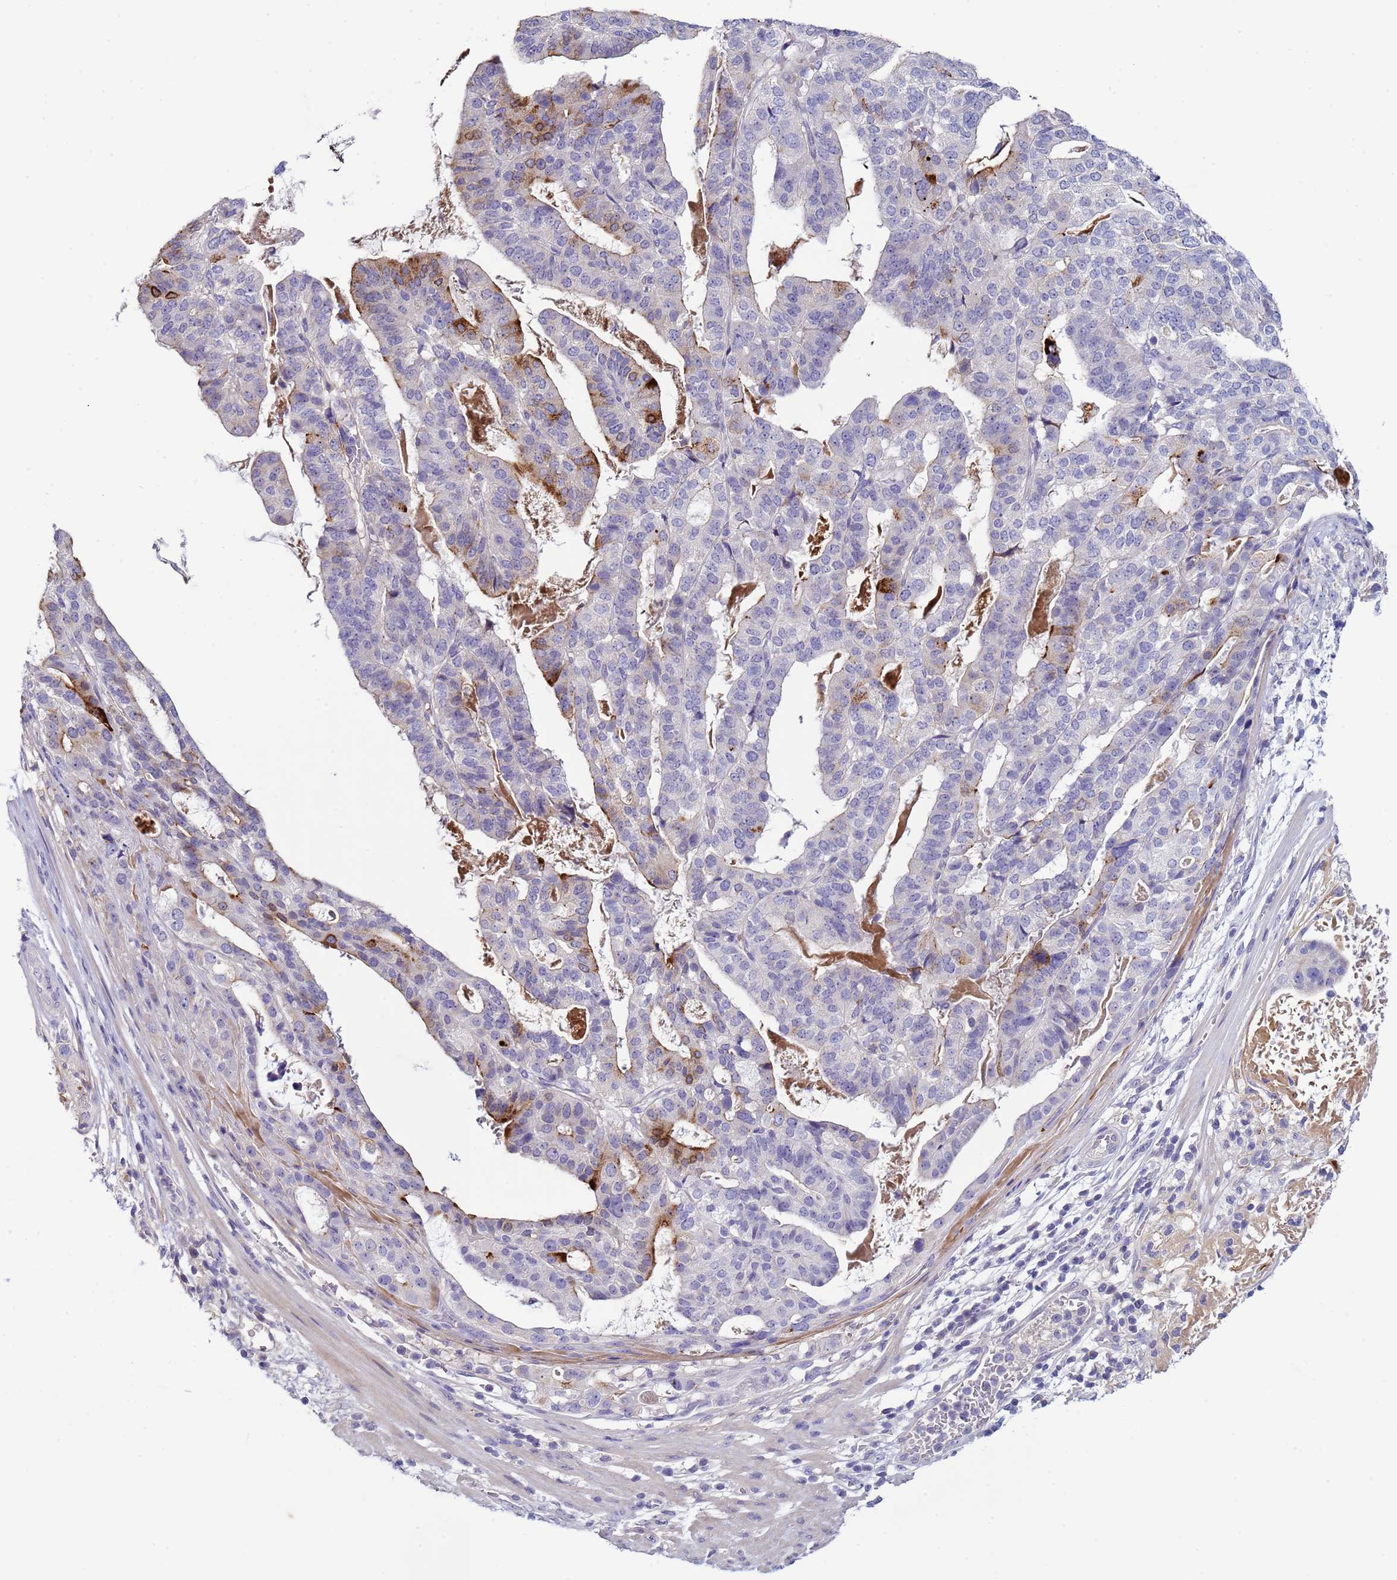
{"staining": {"intensity": "moderate", "quantity": "<25%", "location": "cytoplasmic/membranous"}, "tissue": "stomach cancer", "cell_type": "Tumor cells", "image_type": "cancer", "snomed": [{"axis": "morphology", "description": "Adenocarcinoma, NOS"}, {"axis": "topography", "description": "Stomach"}], "caption": "Brown immunohistochemical staining in human stomach cancer exhibits moderate cytoplasmic/membranous expression in approximately <25% of tumor cells. The staining was performed using DAB to visualize the protein expression in brown, while the nuclei were stained in blue with hematoxylin (Magnification: 20x).", "gene": "TRIM51", "patient": {"sex": "male", "age": 48}}